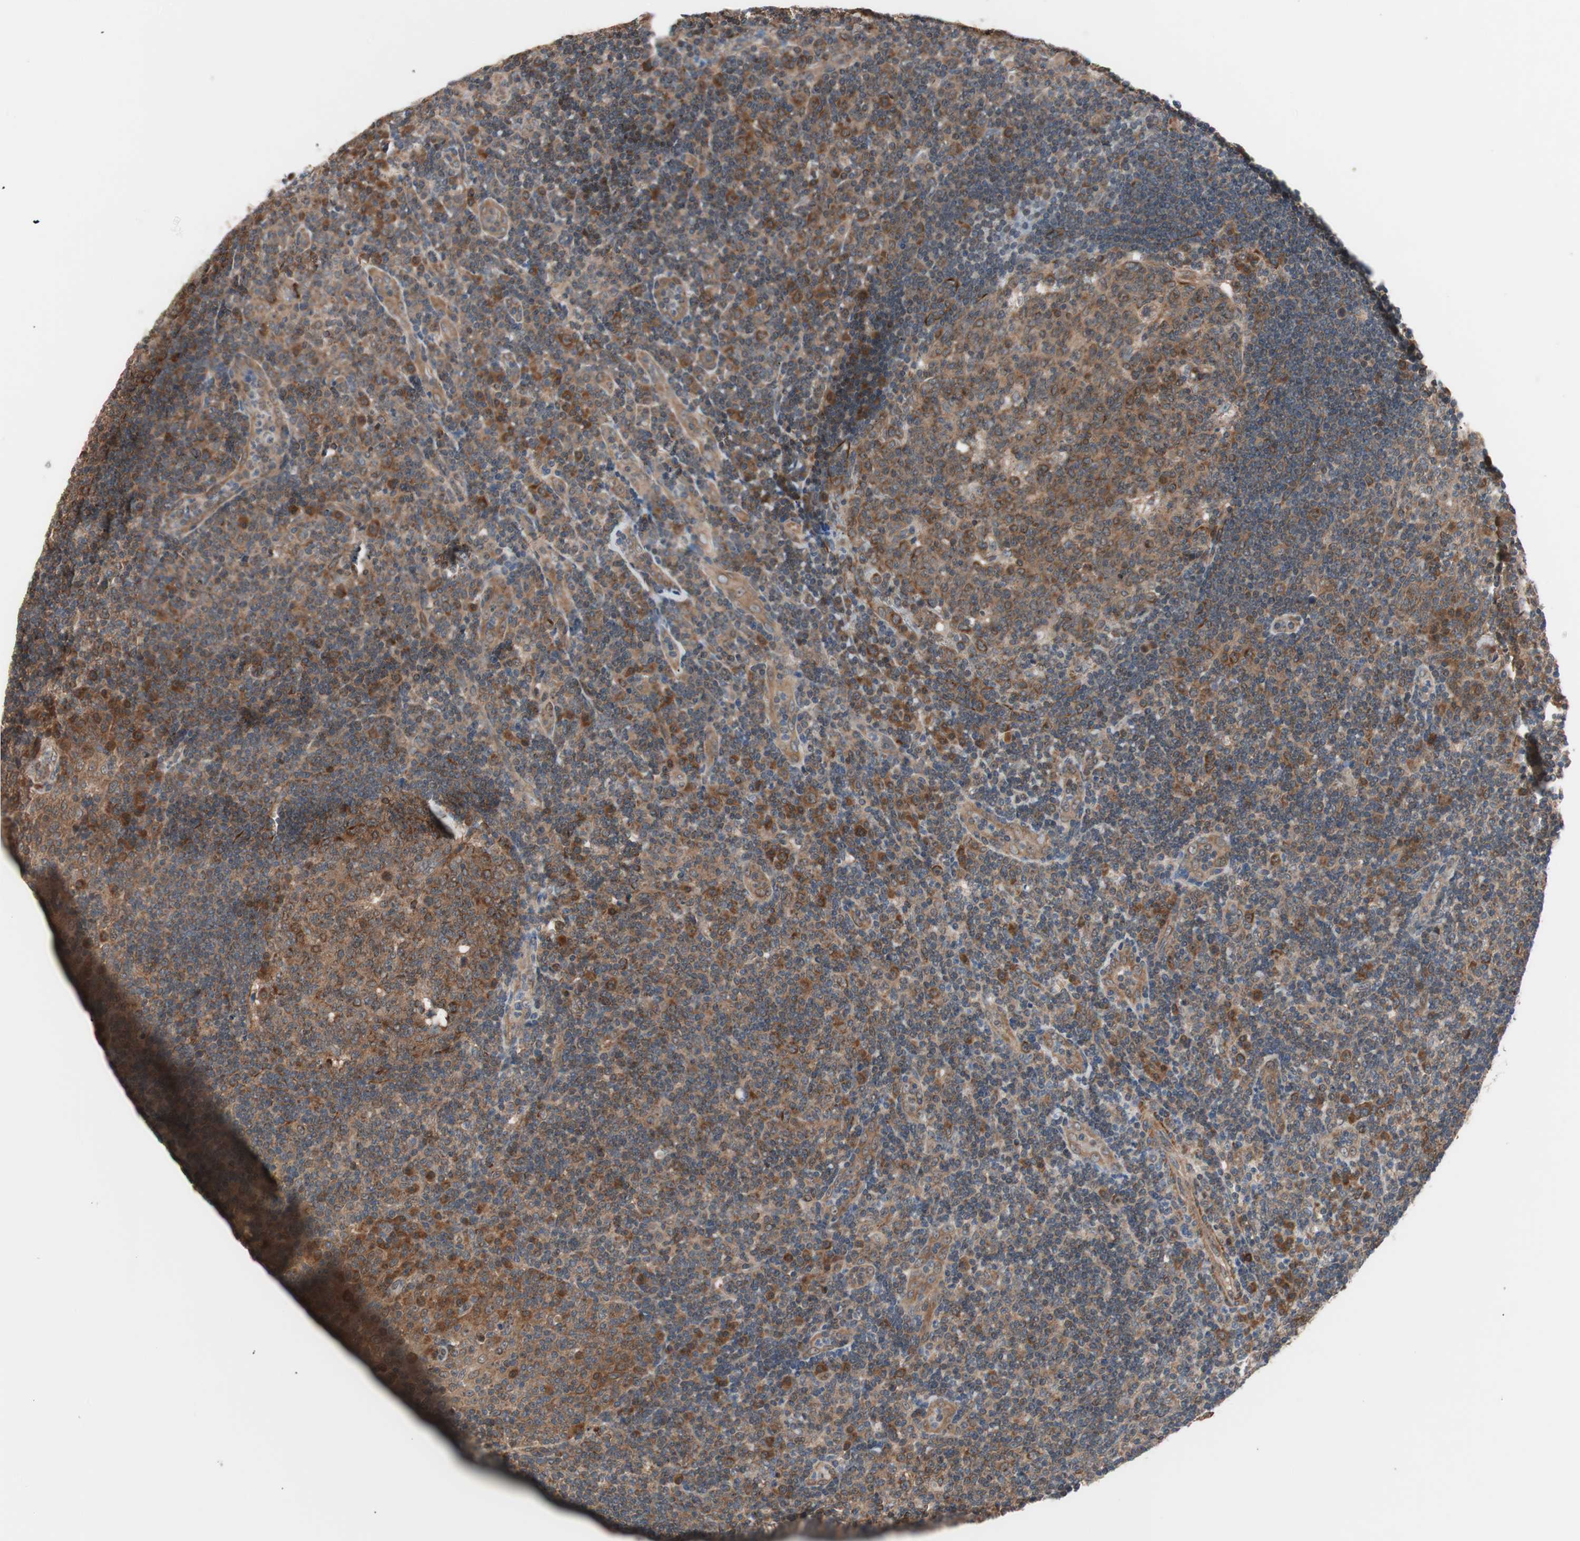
{"staining": {"intensity": "strong", "quantity": ">75%", "location": "cytoplasmic/membranous"}, "tissue": "tonsil", "cell_type": "Germinal center cells", "image_type": "normal", "snomed": [{"axis": "morphology", "description": "Normal tissue, NOS"}, {"axis": "topography", "description": "Tonsil"}], "caption": "Germinal center cells demonstrate strong cytoplasmic/membranous staining in about >75% of cells in benign tonsil.", "gene": "HMBS", "patient": {"sex": "female", "age": 40}}